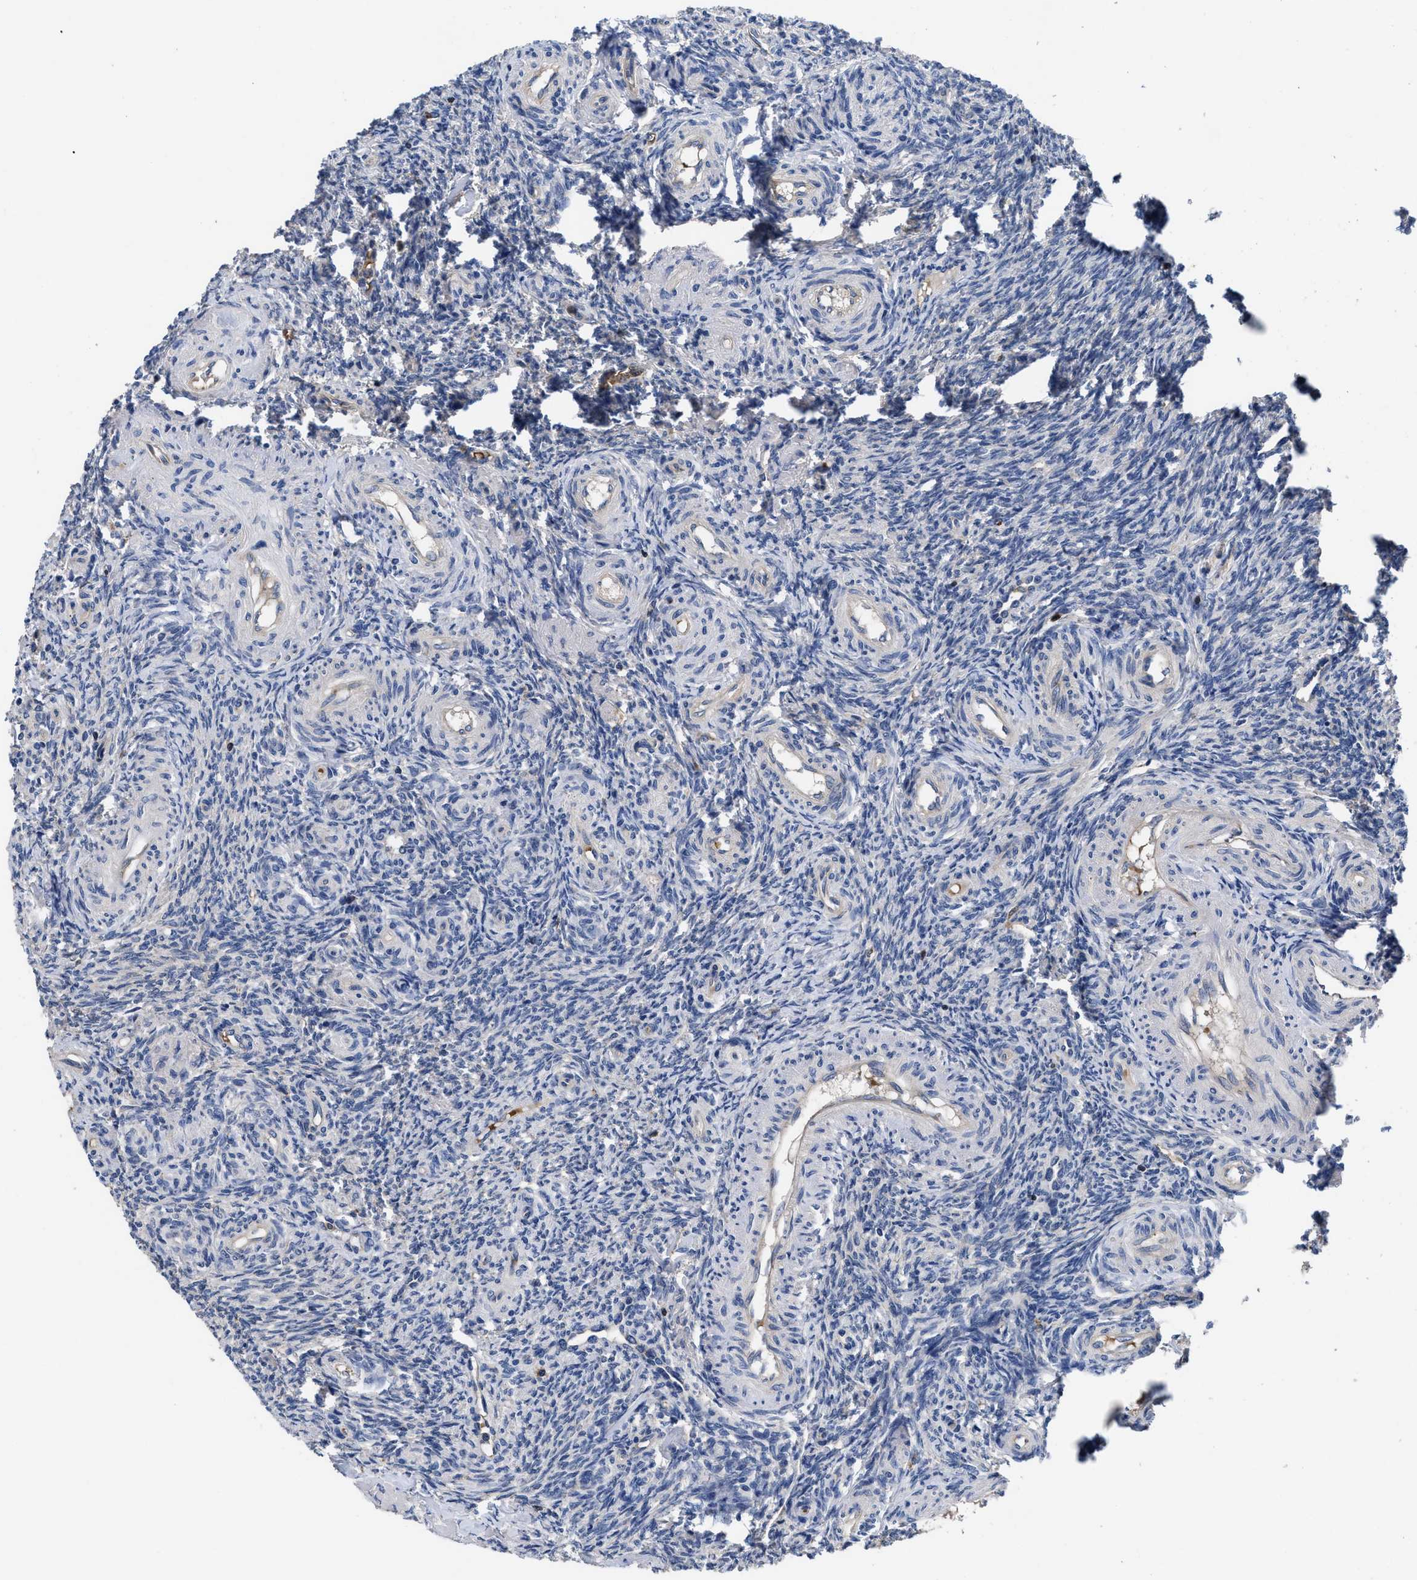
{"staining": {"intensity": "weak", "quantity": "25%-75%", "location": "cytoplasmic/membranous"}, "tissue": "ovary", "cell_type": "Ovarian stroma cells", "image_type": "normal", "snomed": [{"axis": "morphology", "description": "Normal tissue, NOS"}, {"axis": "topography", "description": "Ovary"}], "caption": "DAB (3,3'-diaminobenzidine) immunohistochemical staining of unremarkable human ovary displays weak cytoplasmic/membranous protein staining in about 25%-75% of ovarian stroma cells. The staining is performed using DAB (3,3'-diaminobenzidine) brown chromogen to label protein expression. The nuclei are counter-stained blue using hematoxylin.", "gene": "YBEY", "patient": {"sex": "female", "age": 41}}